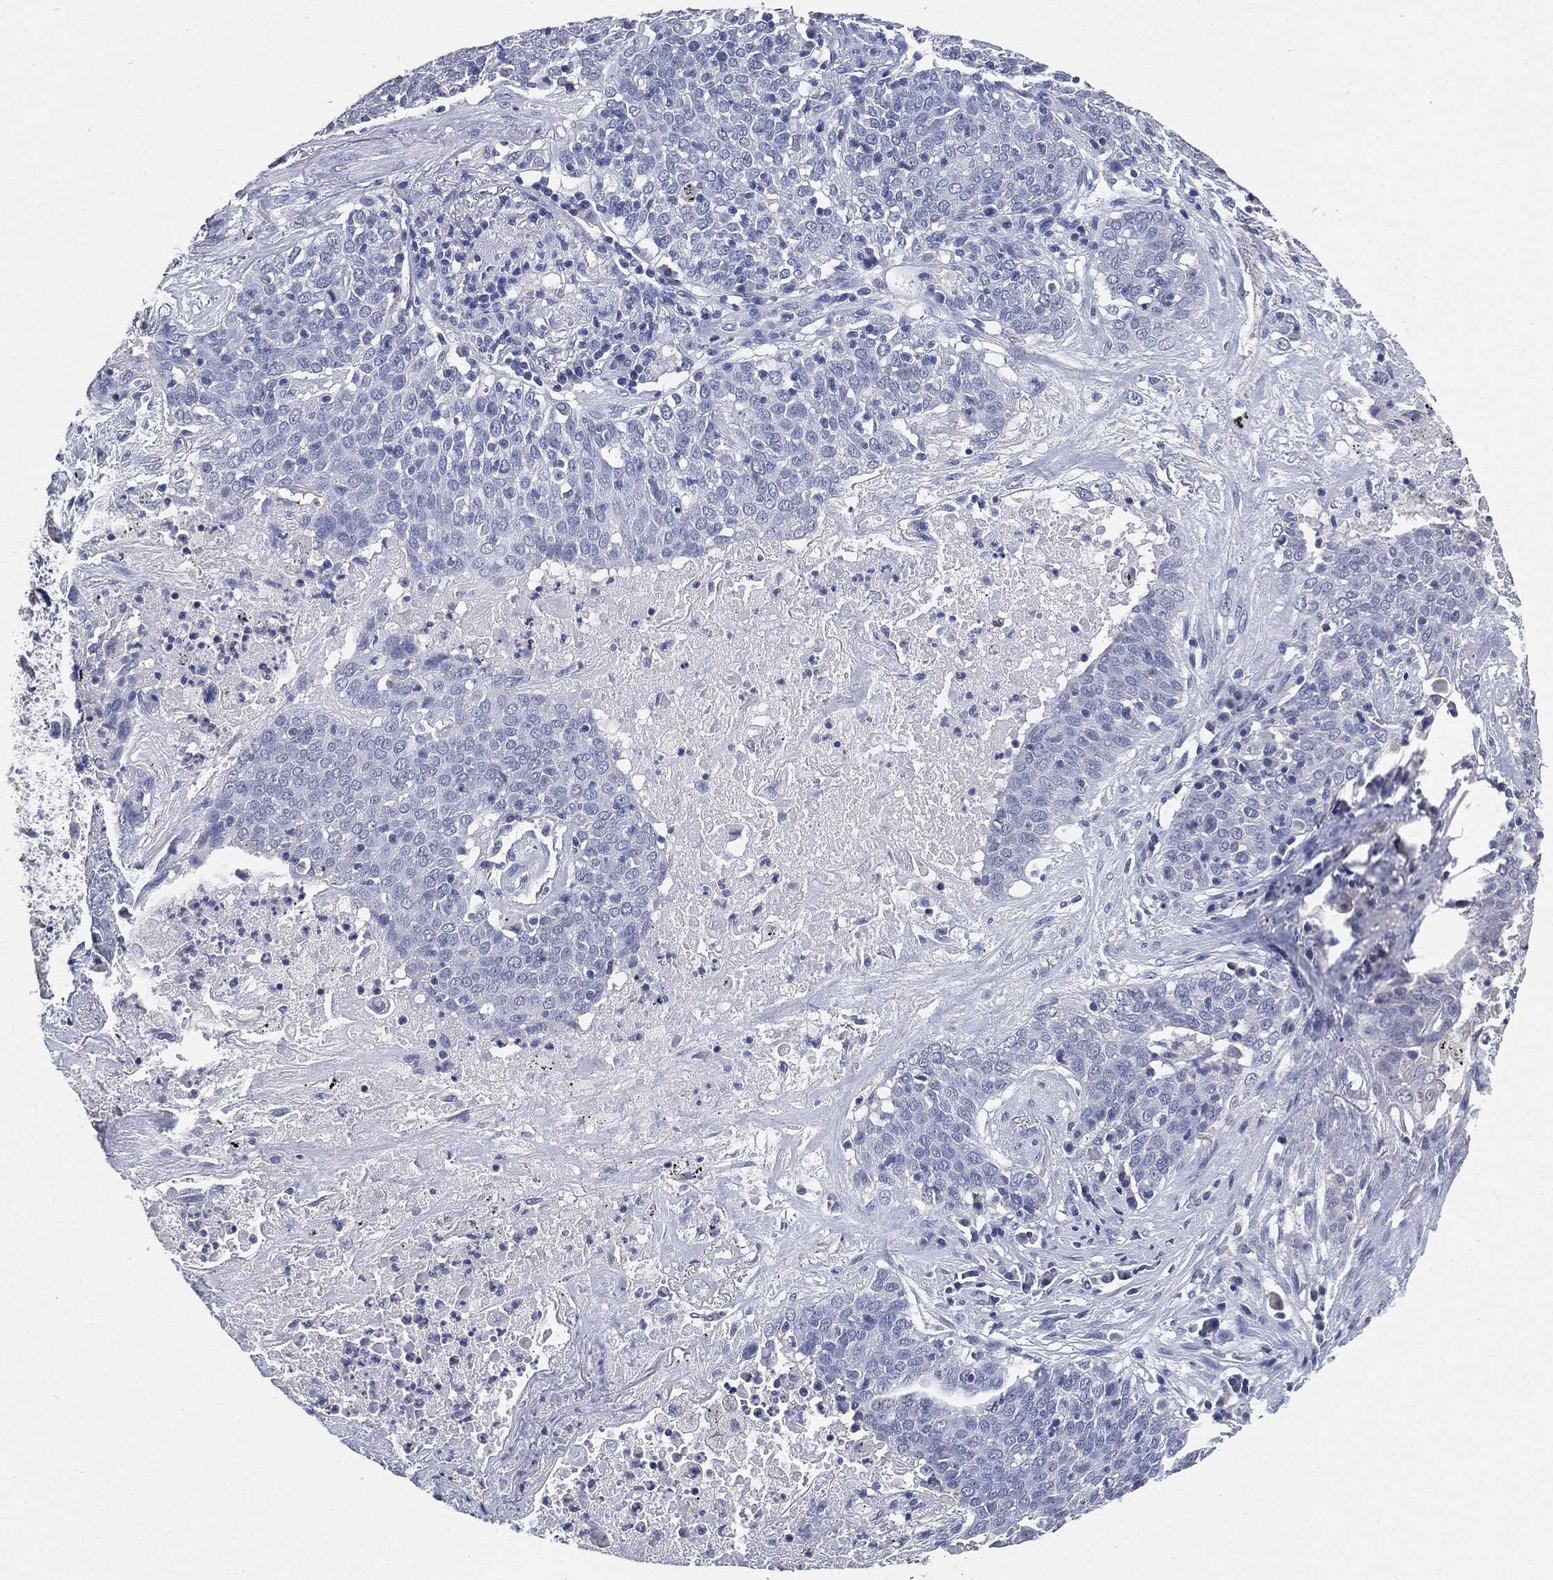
{"staining": {"intensity": "negative", "quantity": "none", "location": "none"}, "tissue": "lung cancer", "cell_type": "Tumor cells", "image_type": "cancer", "snomed": [{"axis": "morphology", "description": "Squamous cell carcinoma, NOS"}, {"axis": "topography", "description": "Lung"}], "caption": "Tumor cells are negative for protein expression in human lung cancer (squamous cell carcinoma). (DAB (3,3'-diaminobenzidine) immunohistochemistry (IHC) visualized using brightfield microscopy, high magnification).", "gene": "IYD", "patient": {"sex": "male", "age": 82}}